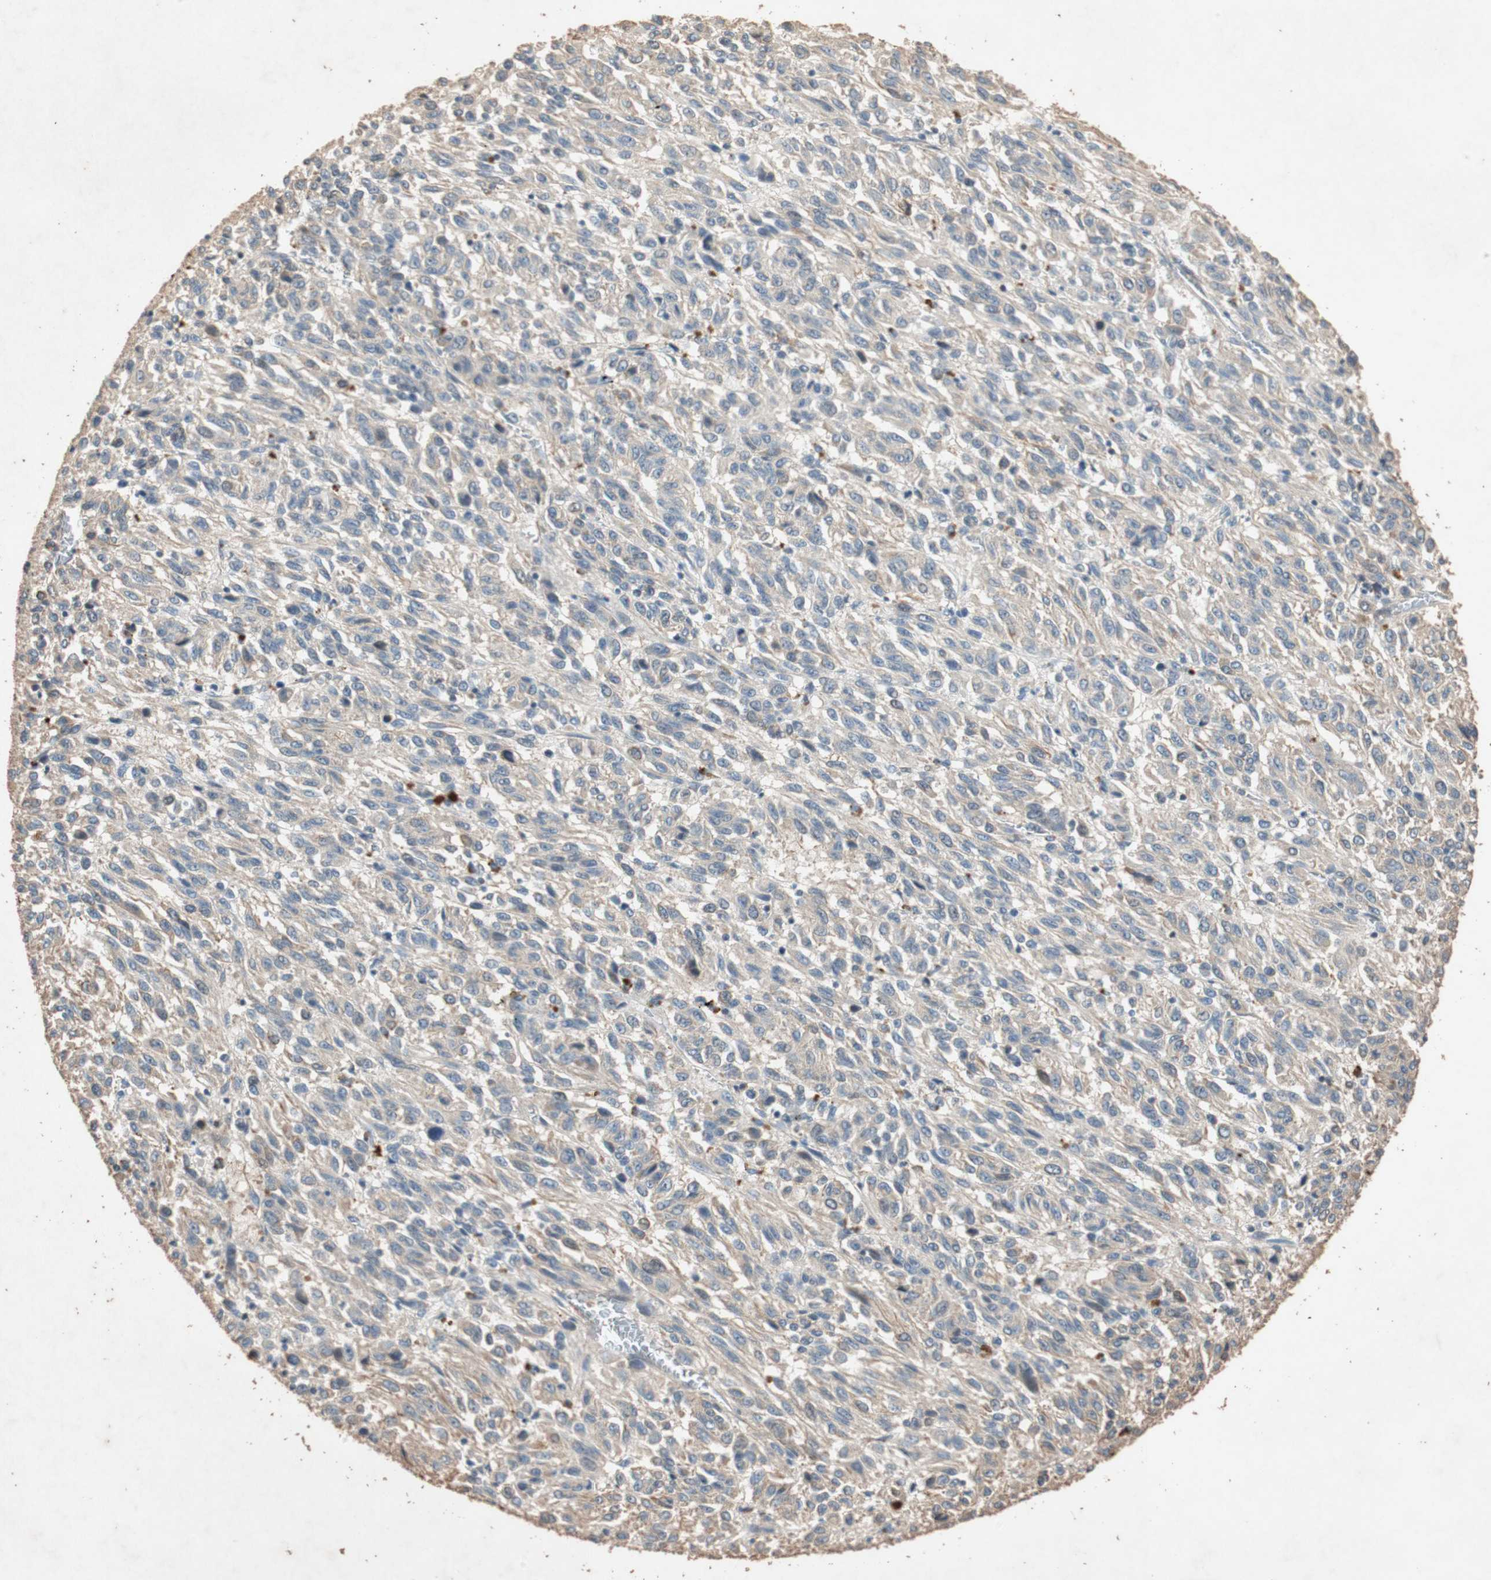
{"staining": {"intensity": "weak", "quantity": "25%-75%", "location": "cytoplasmic/membranous"}, "tissue": "melanoma", "cell_type": "Tumor cells", "image_type": "cancer", "snomed": [{"axis": "morphology", "description": "Malignant melanoma, Metastatic site"}, {"axis": "topography", "description": "Lung"}], "caption": "DAB (3,3'-diaminobenzidine) immunohistochemical staining of melanoma exhibits weak cytoplasmic/membranous protein staining in approximately 25%-75% of tumor cells.", "gene": "TUBB", "patient": {"sex": "male", "age": 64}}